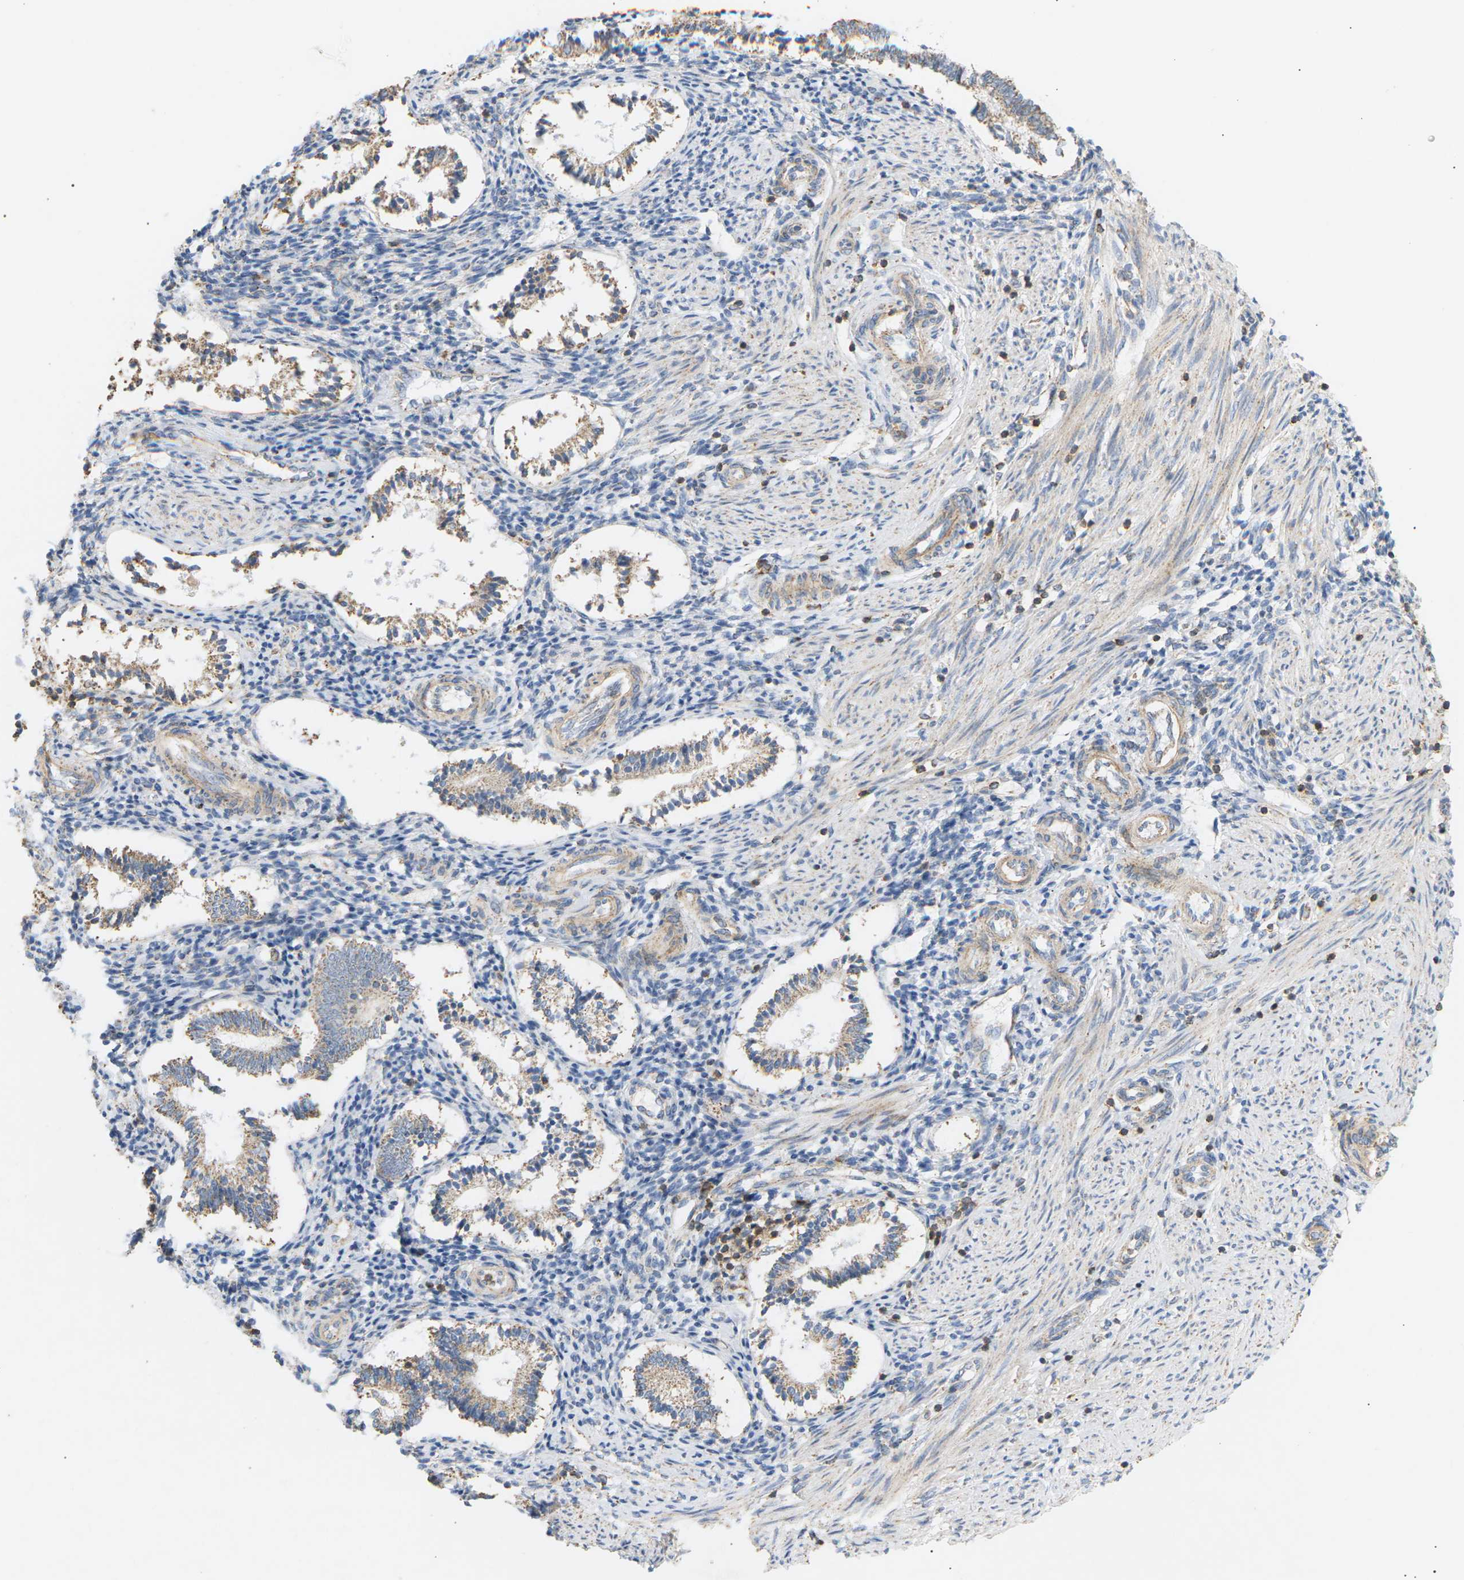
{"staining": {"intensity": "moderate", "quantity": "<25%", "location": "cytoplasmic/membranous"}, "tissue": "endometrium", "cell_type": "Cells in endometrial stroma", "image_type": "normal", "snomed": [{"axis": "morphology", "description": "Normal tissue, NOS"}, {"axis": "topography", "description": "Endometrium"}], "caption": "The histopathology image displays a brown stain indicating the presence of a protein in the cytoplasmic/membranous of cells in endometrial stroma in endometrium. (Brightfield microscopy of DAB IHC at high magnification).", "gene": "LIME1", "patient": {"sex": "female", "age": 42}}